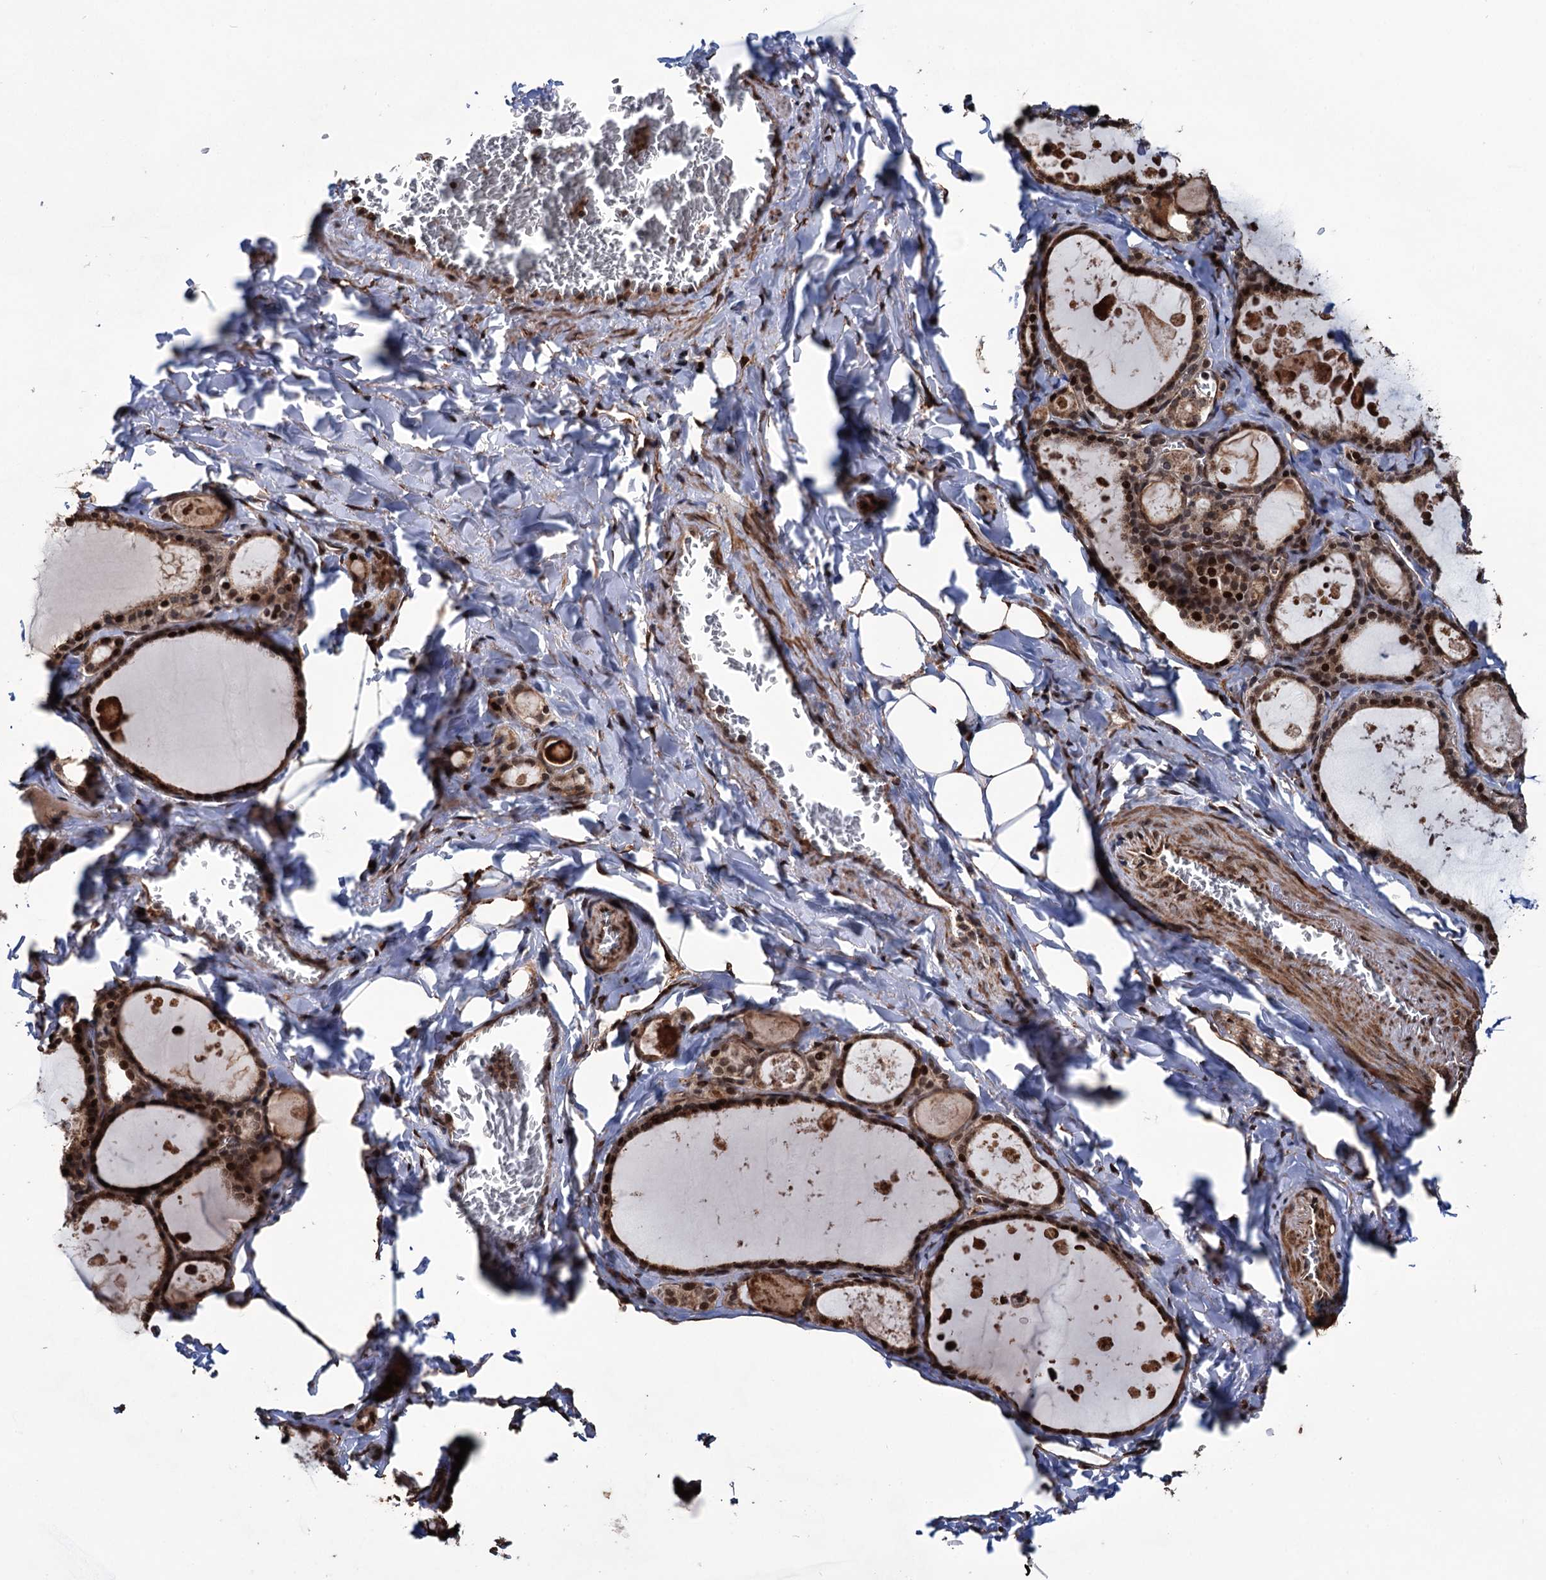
{"staining": {"intensity": "strong", "quantity": ">75%", "location": "cytoplasmic/membranous,nuclear"}, "tissue": "thyroid gland", "cell_type": "Glandular cells", "image_type": "normal", "snomed": [{"axis": "morphology", "description": "Normal tissue, NOS"}, {"axis": "topography", "description": "Thyroid gland"}], "caption": "Unremarkable thyroid gland demonstrates strong cytoplasmic/membranous,nuclear expression in about >75% of glandular cells (brown staining indicates protein expression, while blue staining denotes nuclei)..", "gene": "EYA4", "patient": {"sex": "male", "age": 56}}